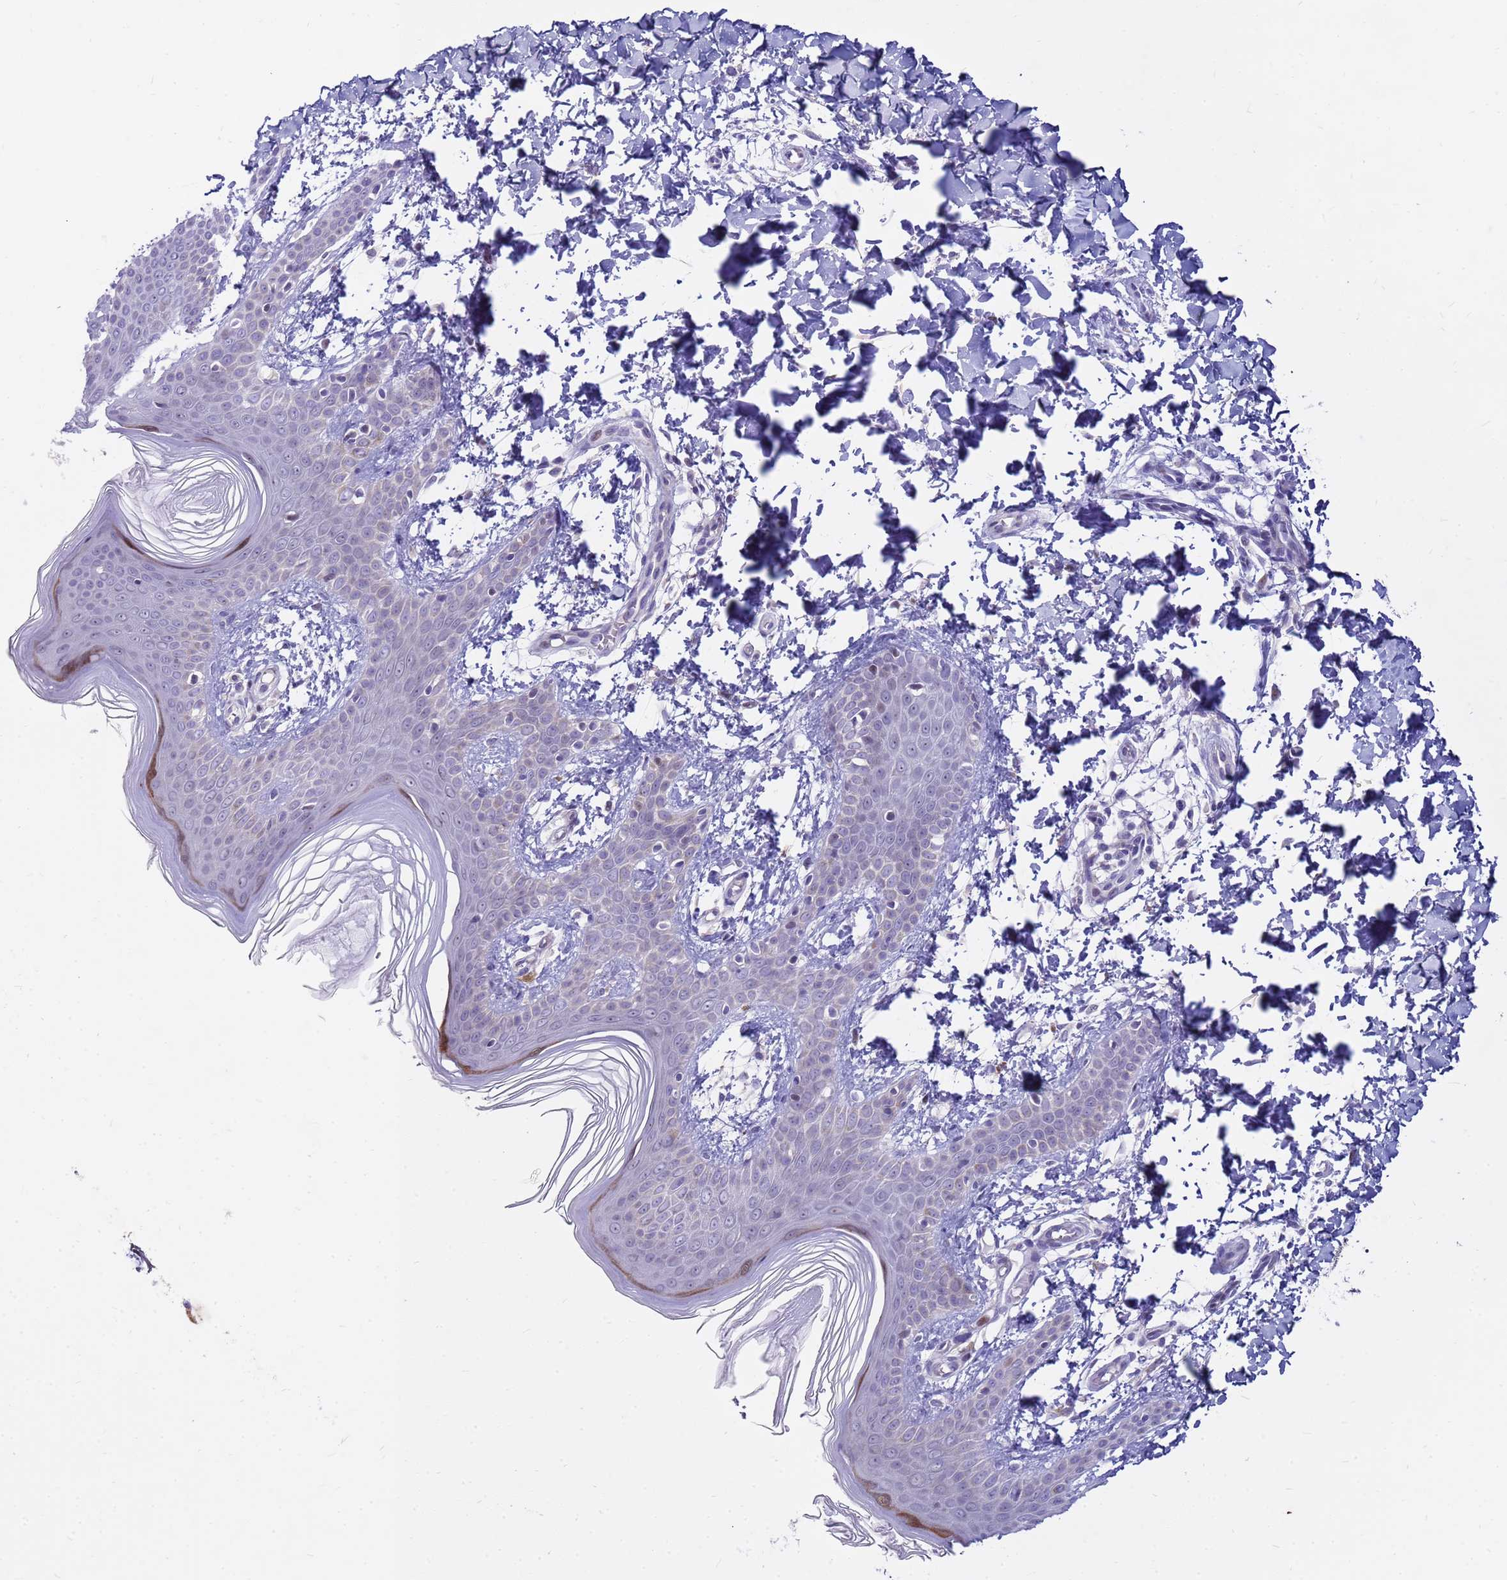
{"staining": {"intensity": "negative", "quantity": "none", "location": "none"}, "tissue": "skin", "cell_type": "Fibroblasts", "image_type": "normal", "snomed": [{"axis": "morphology", "description": "Normal tissue, NOS"}, {"axis": "topography", "description": "Skin"}], "caption": "There is no significant expression in fibroblasts of skin. The staining was performed using DAB (3,3'-diaminobenzidine) to visualize the protein expression in brown, while the nuclei were stained in blue with hematoxylin (Magnification: 20x).", "gene": "LRATD1", "patient": {"sex": "male", "age": 36}}